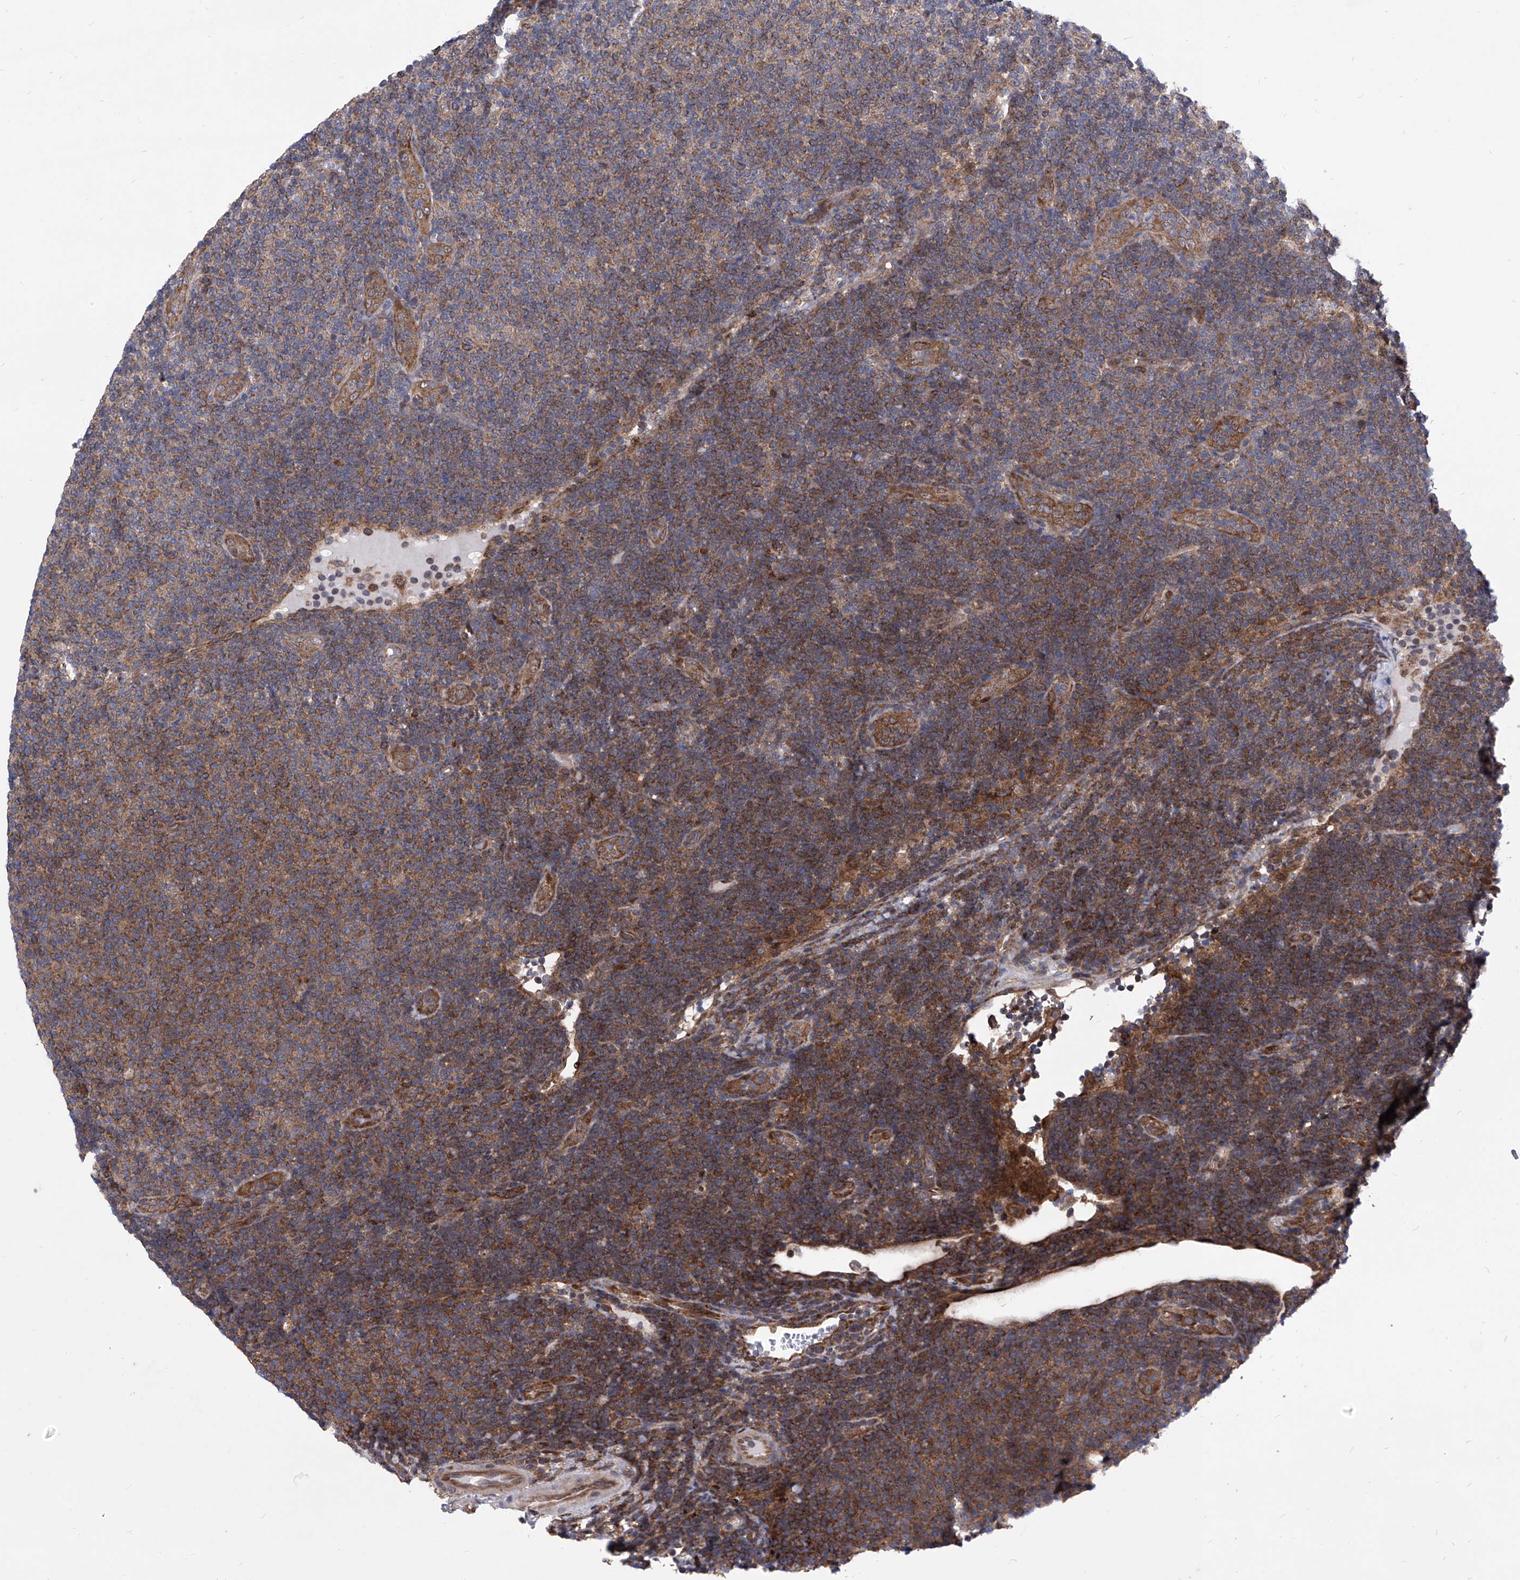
{"staining": {"intensity": "moderate", "quantity": "25%-75%", "location": "cytoplasmic/membranous"}, "tissue": "lymphoma", "cell_type": "Tumor cells", "image_type": "cancer", "snomed": [{"axis": "morphology", "description": "Malignant lymphoma, non-Hodgkin's type, Low grade"}, {"axis": "topography", "description": "Lymph node"}], "caption": "A high-resolution photomicrograph shows immunohistochemistry (IHC) staining of low-grade malignant lymphoma, non-Hodgkin's type, which displays moderate cytoplasmic/membranous positivity in approximately 25%-75% of tumor cells.", "gene": "KTI12", "patient": {"sex": "male", "age": 66}}